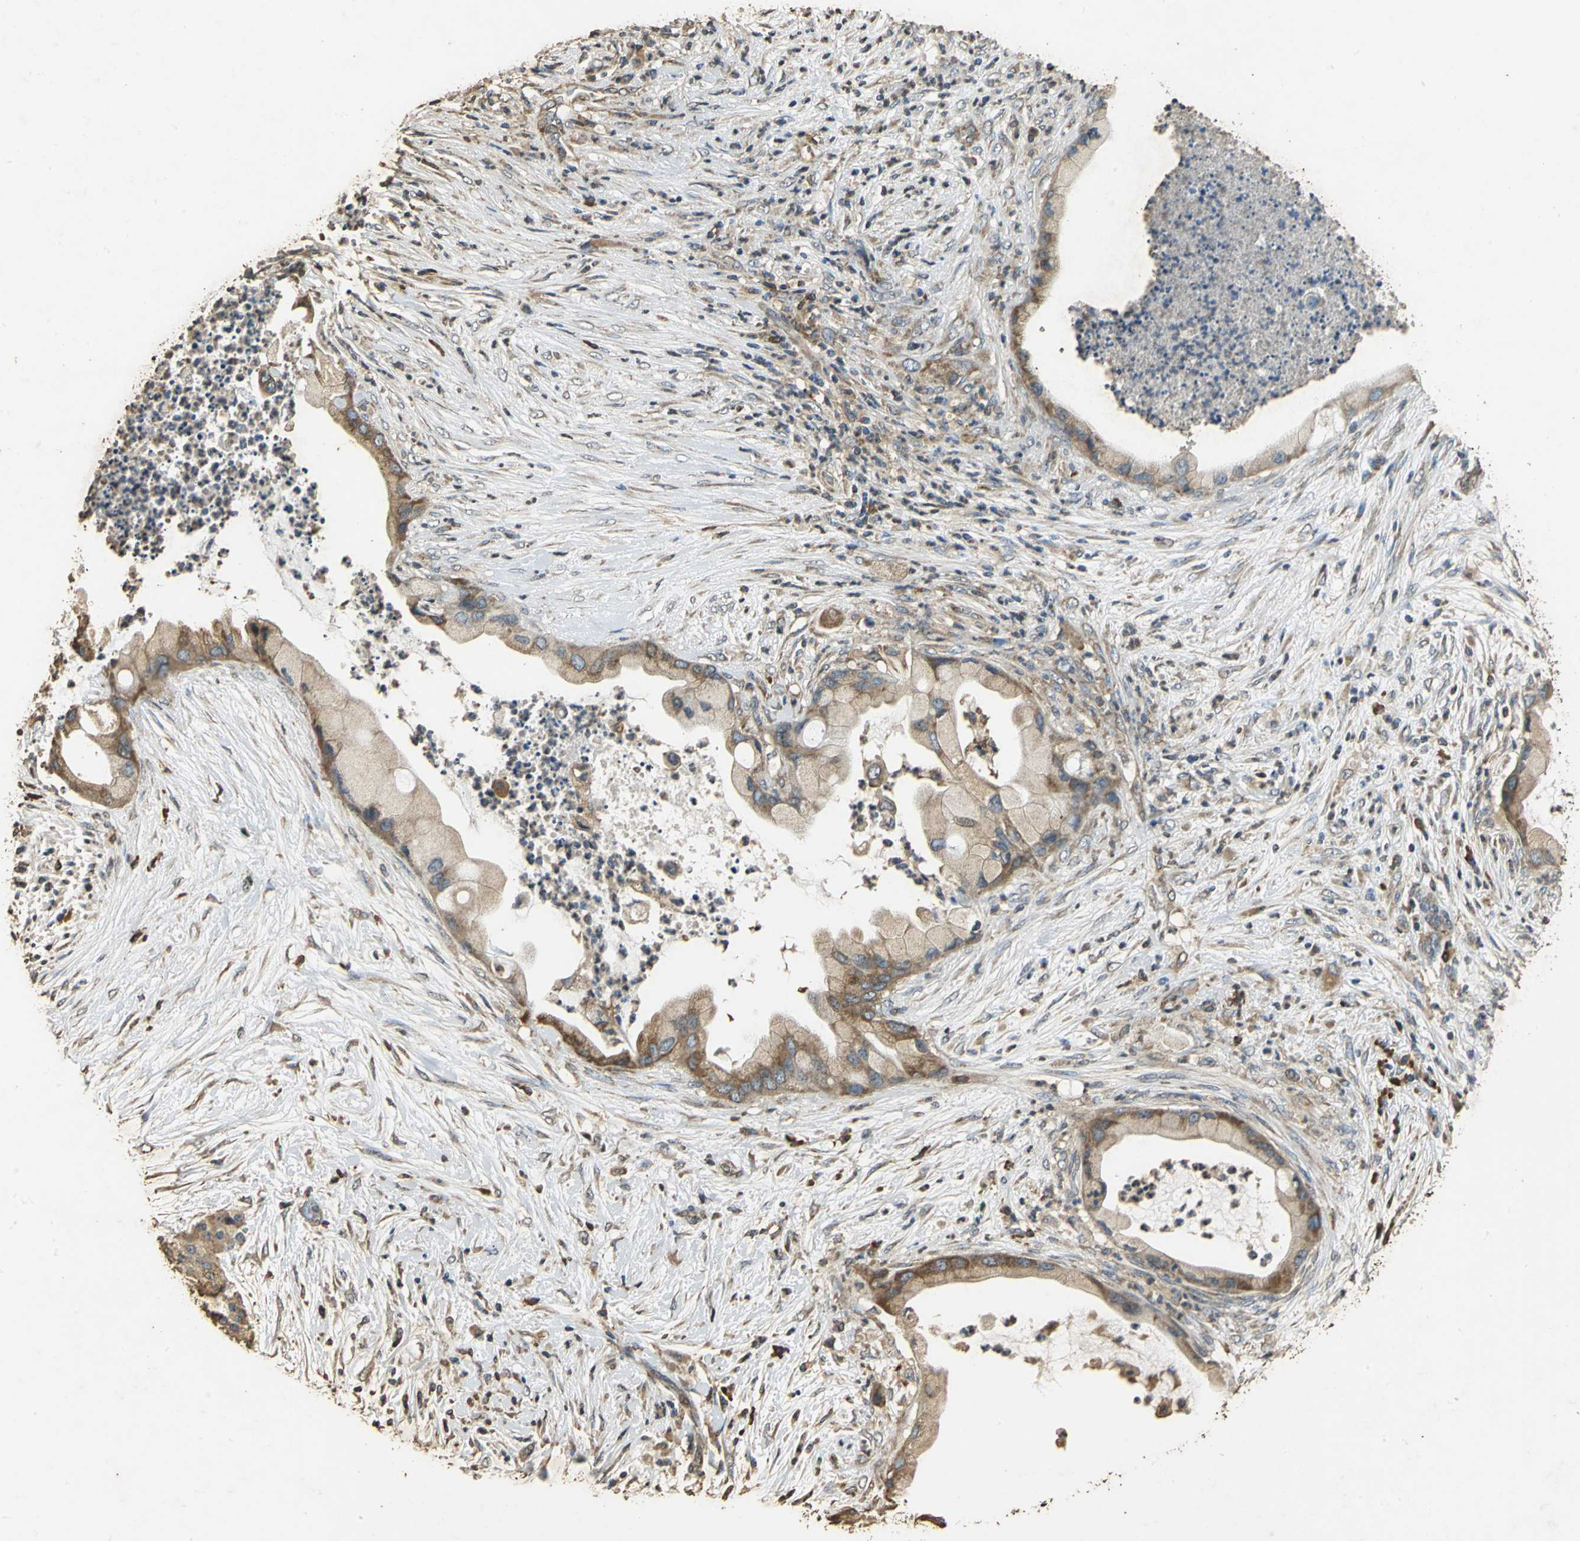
{"staining": {"intensity": "weak", "quantity": ">75%", "location": "cytoplasmic/membranous"}, "tissue": "pancreatic cancer", "cell_type": "Tumor cells", "image_type": "cancer", "snomed": [{"axis": "morphology", "description": "Adenocarcinoma, NOS"}, {"axis": "topography", "description": "Pancreas"}], "caption": "Protein analysis of adenocarcinoma (pancreatic) tissue displays weak cytoplasmic/membranous expression in approximately >75% of tumor cells.", "gene": "ACSL4", "patient": {"sex": "female", "age": 59}}